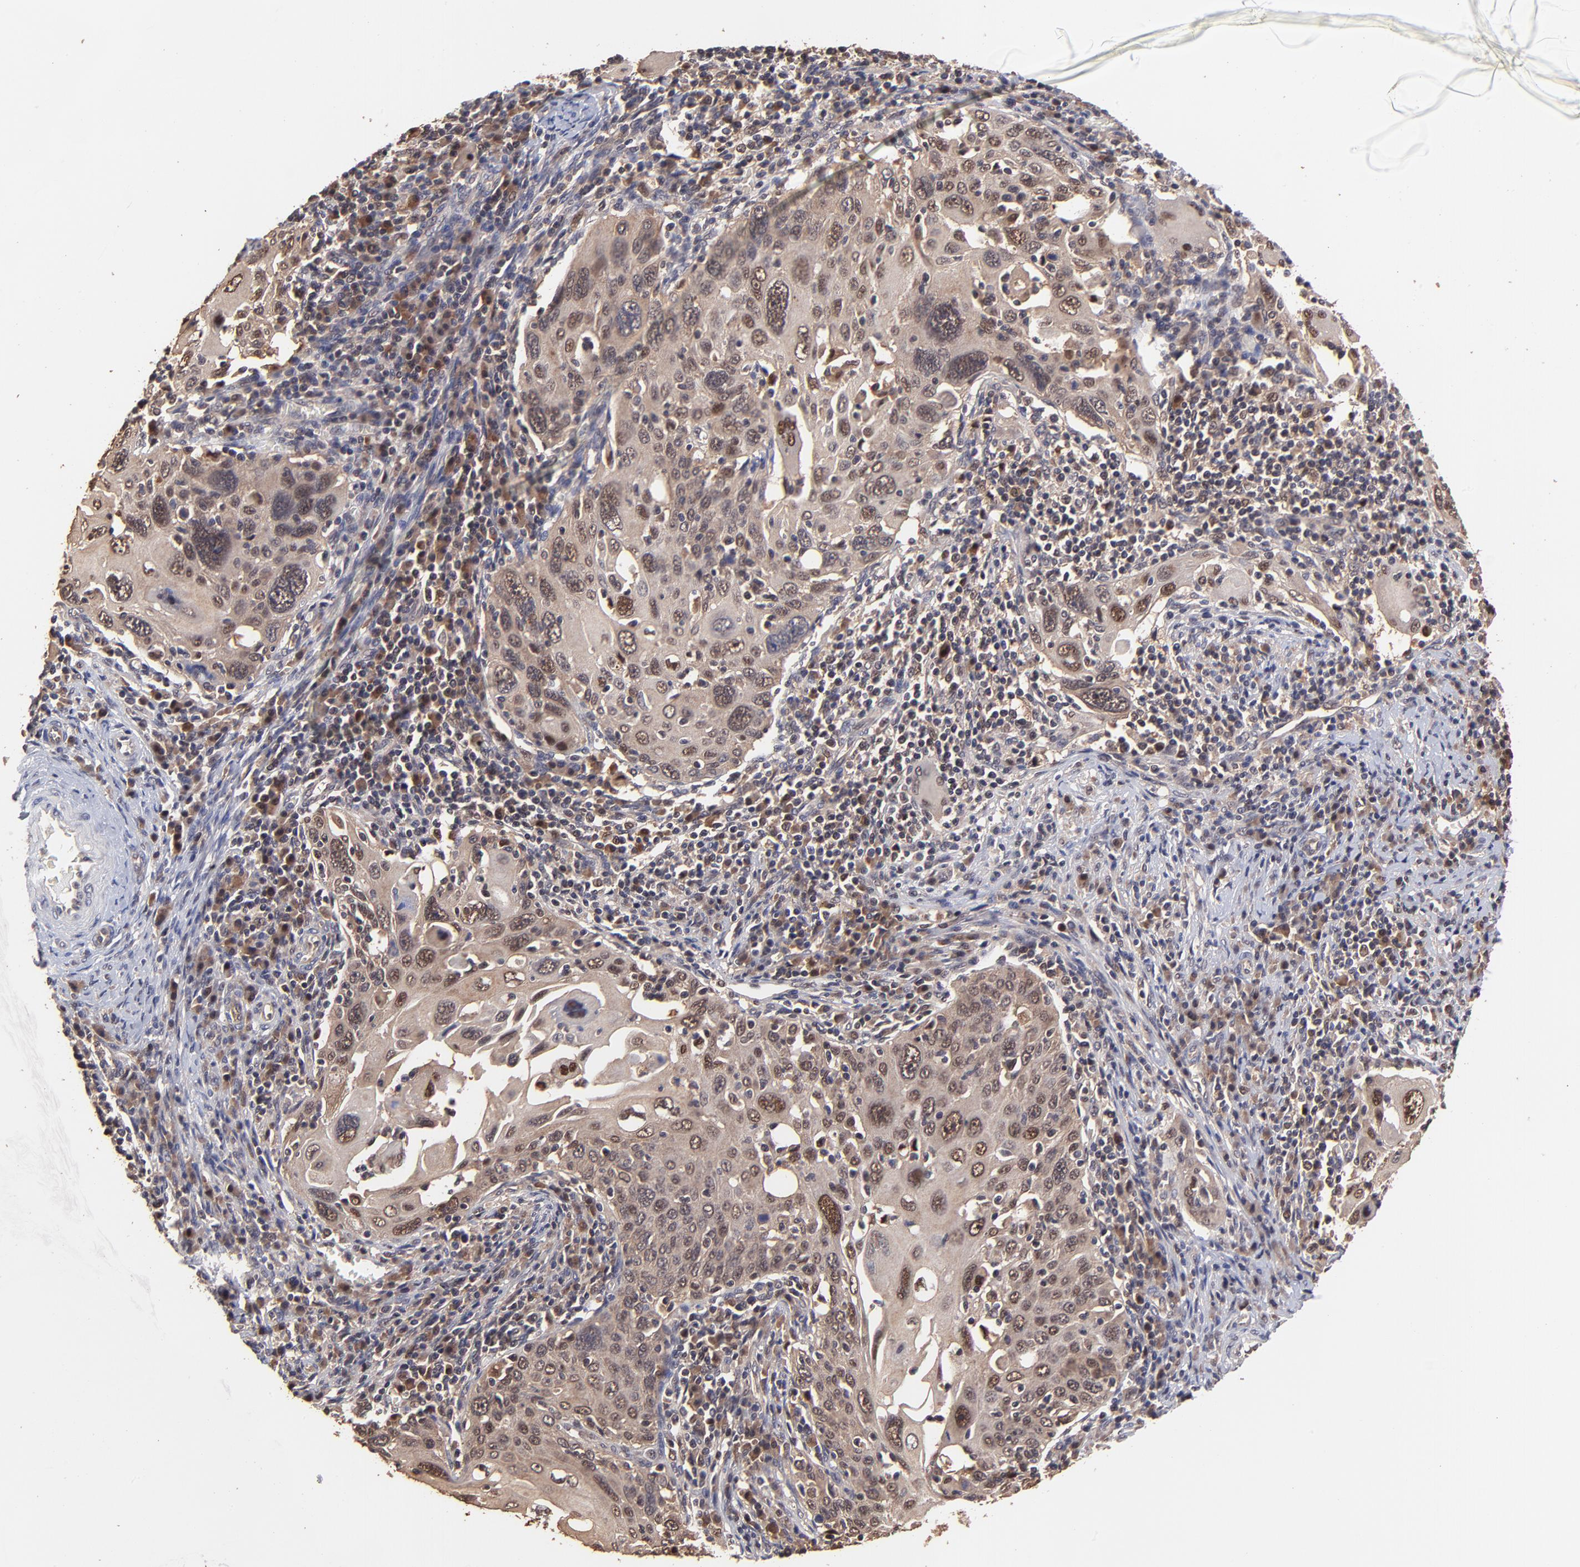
{"staining": {"intensity": "moderate", "quantity": ">75%", "location": "cytoplasmic/membranous,nuclear"}, "tissue": "cervical cancer", "cell_type": "Tumor cells", "image_type": "cancer", "snomed": [{"axis": "morphology", "description": "Squamous cell carcinoma, NOS"}, {"axis": "topography", "description": "Cervix"}], "caption": "Cervical cancer (squamous cell carcinoma) stained with DAB (3,3'-diaminobenzidine) immunohistochemistry (IHC) shows medium levels of moderate cytoplasmic/membranous and nuclear expression in about >75% of tumor cells.", "gene": "PSMA6", "patient": {"sex": "female", "age": 54}}